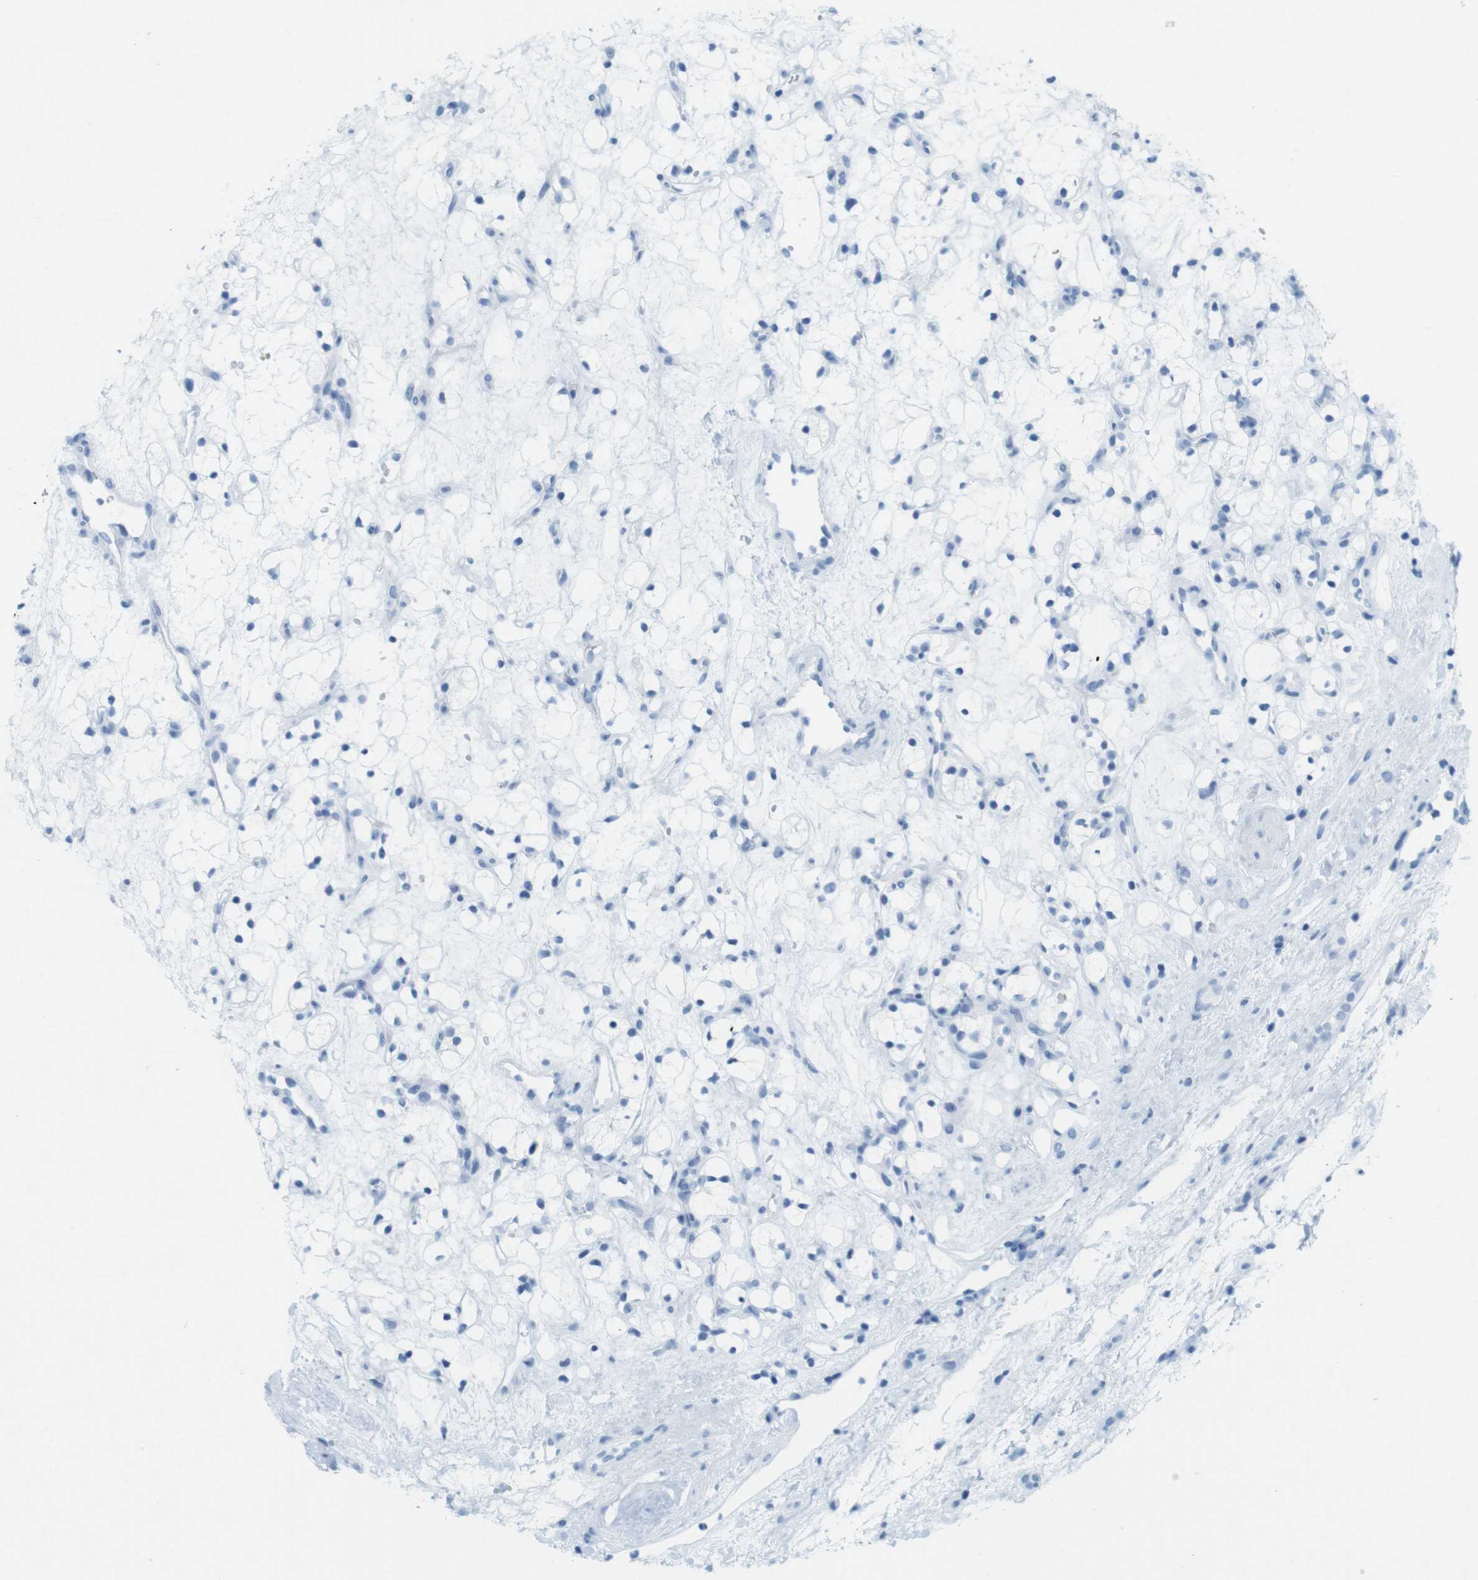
{"staining": {"intensity": "negative", "quantity": "none", "location": "none"}, "tissue": "renal cancer", "cell_type": "Tumor cells", "image_type": "cancer", "snomed": [{"axis": "morphology", "description": "Adenocarcinoma, NOS"}, {"axis": "topography", "description": "Kidney"}], "caption": "The histopathology image reveals no staining of tumor cells in renal cancer.", "gene": "TNNT2", "patient": {"sex": "female", "age": 60}}